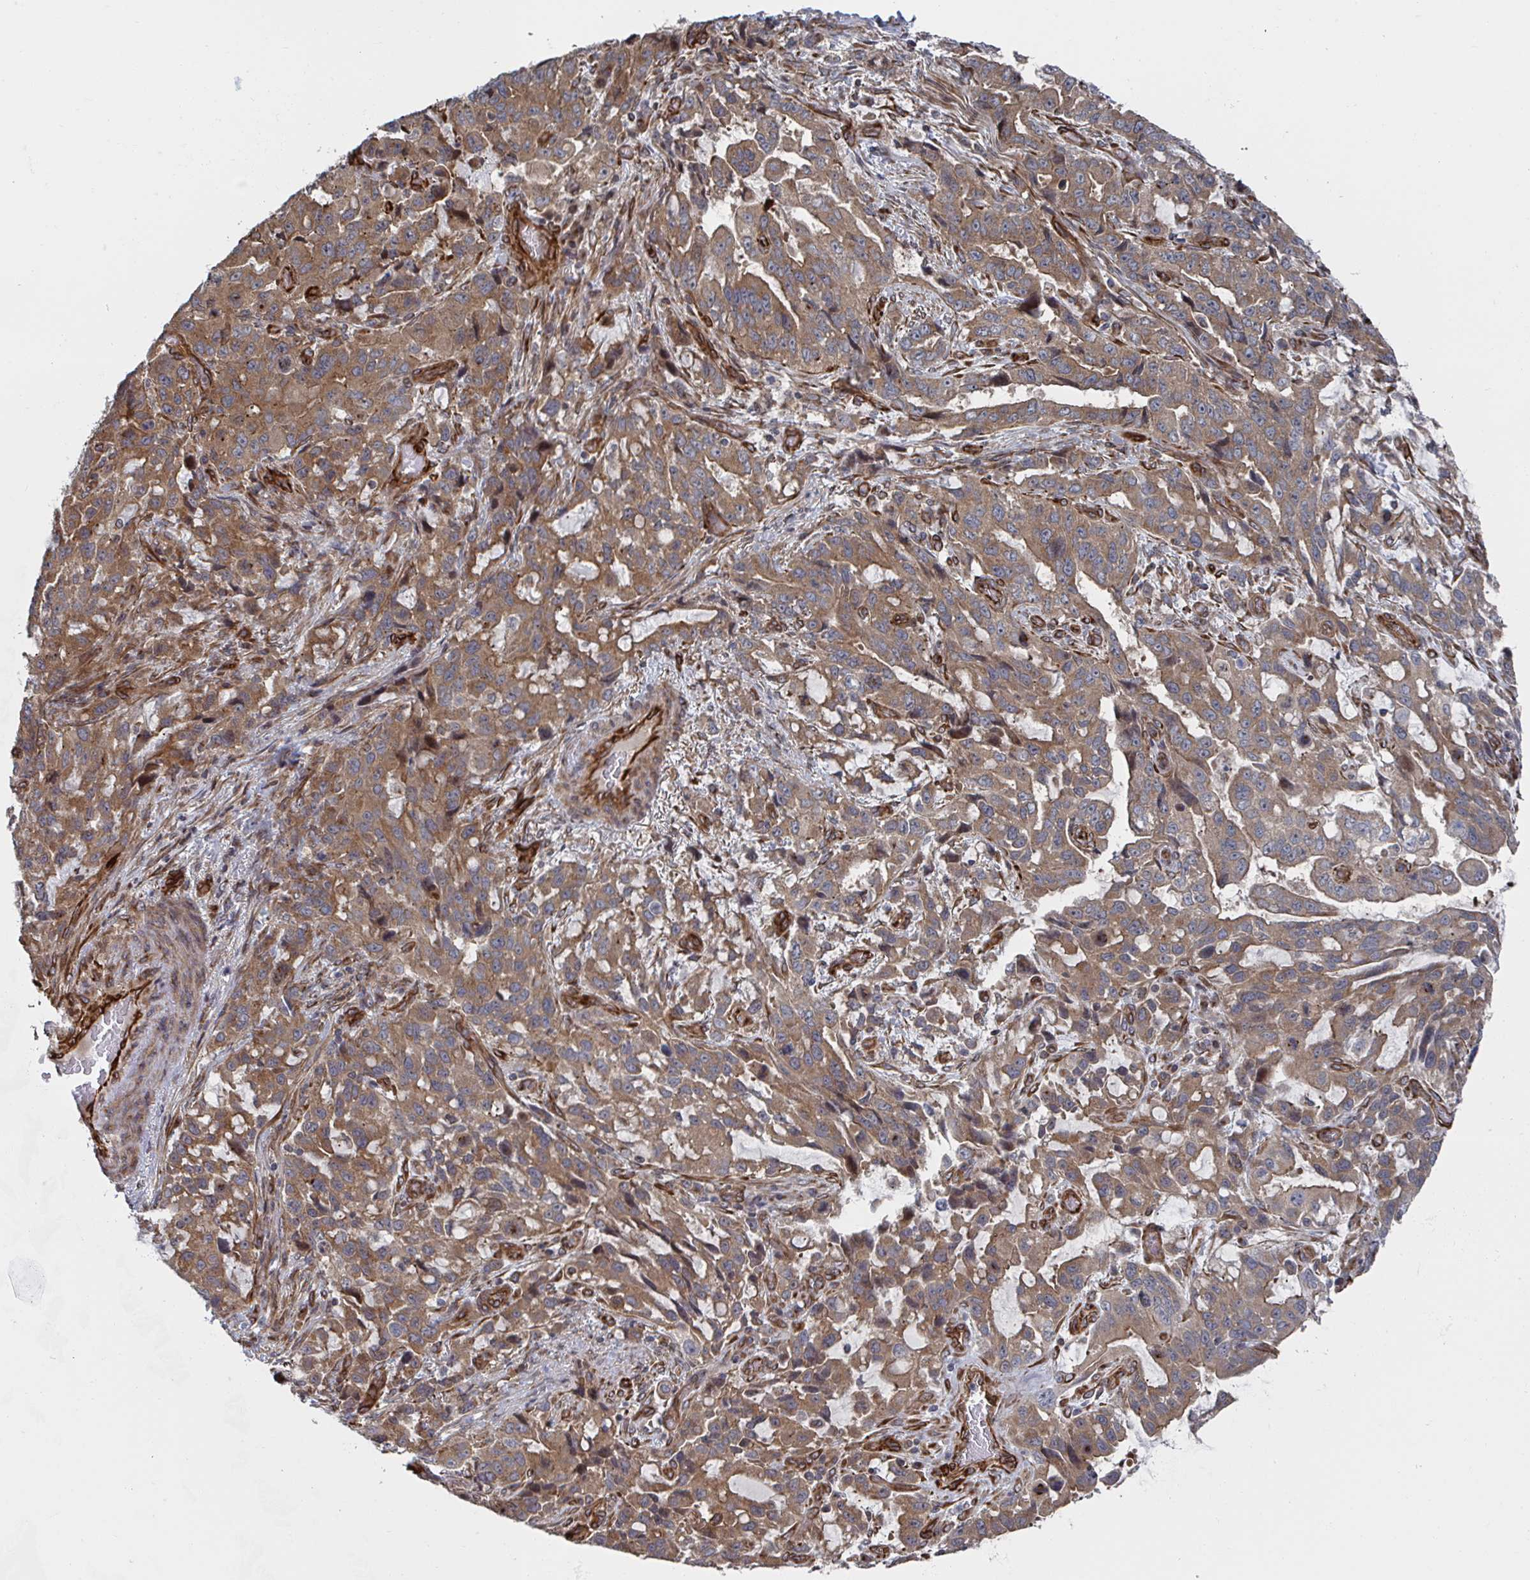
{"staining": {"intensity": "moderate", "quantity": ">75%", "location": "cytoplasmic/membranous"}, "tissue": "stomach cancer", "cell_type": "Tumor cells", "image_type": "cancer", "snomed": [{"axis": "morphology", "description": "Adenocarcinoma, NOS"}, {"axis": "topography", "description": "Stomach, upper"}], "caption": "Moderate cytoplasmic/membranous positivity for a protein is identified in approximately >75% of tumor cells of stomach cancer using IHC.", "gene": "DVL3", "patient": {"sex": "male", "age": 85}}